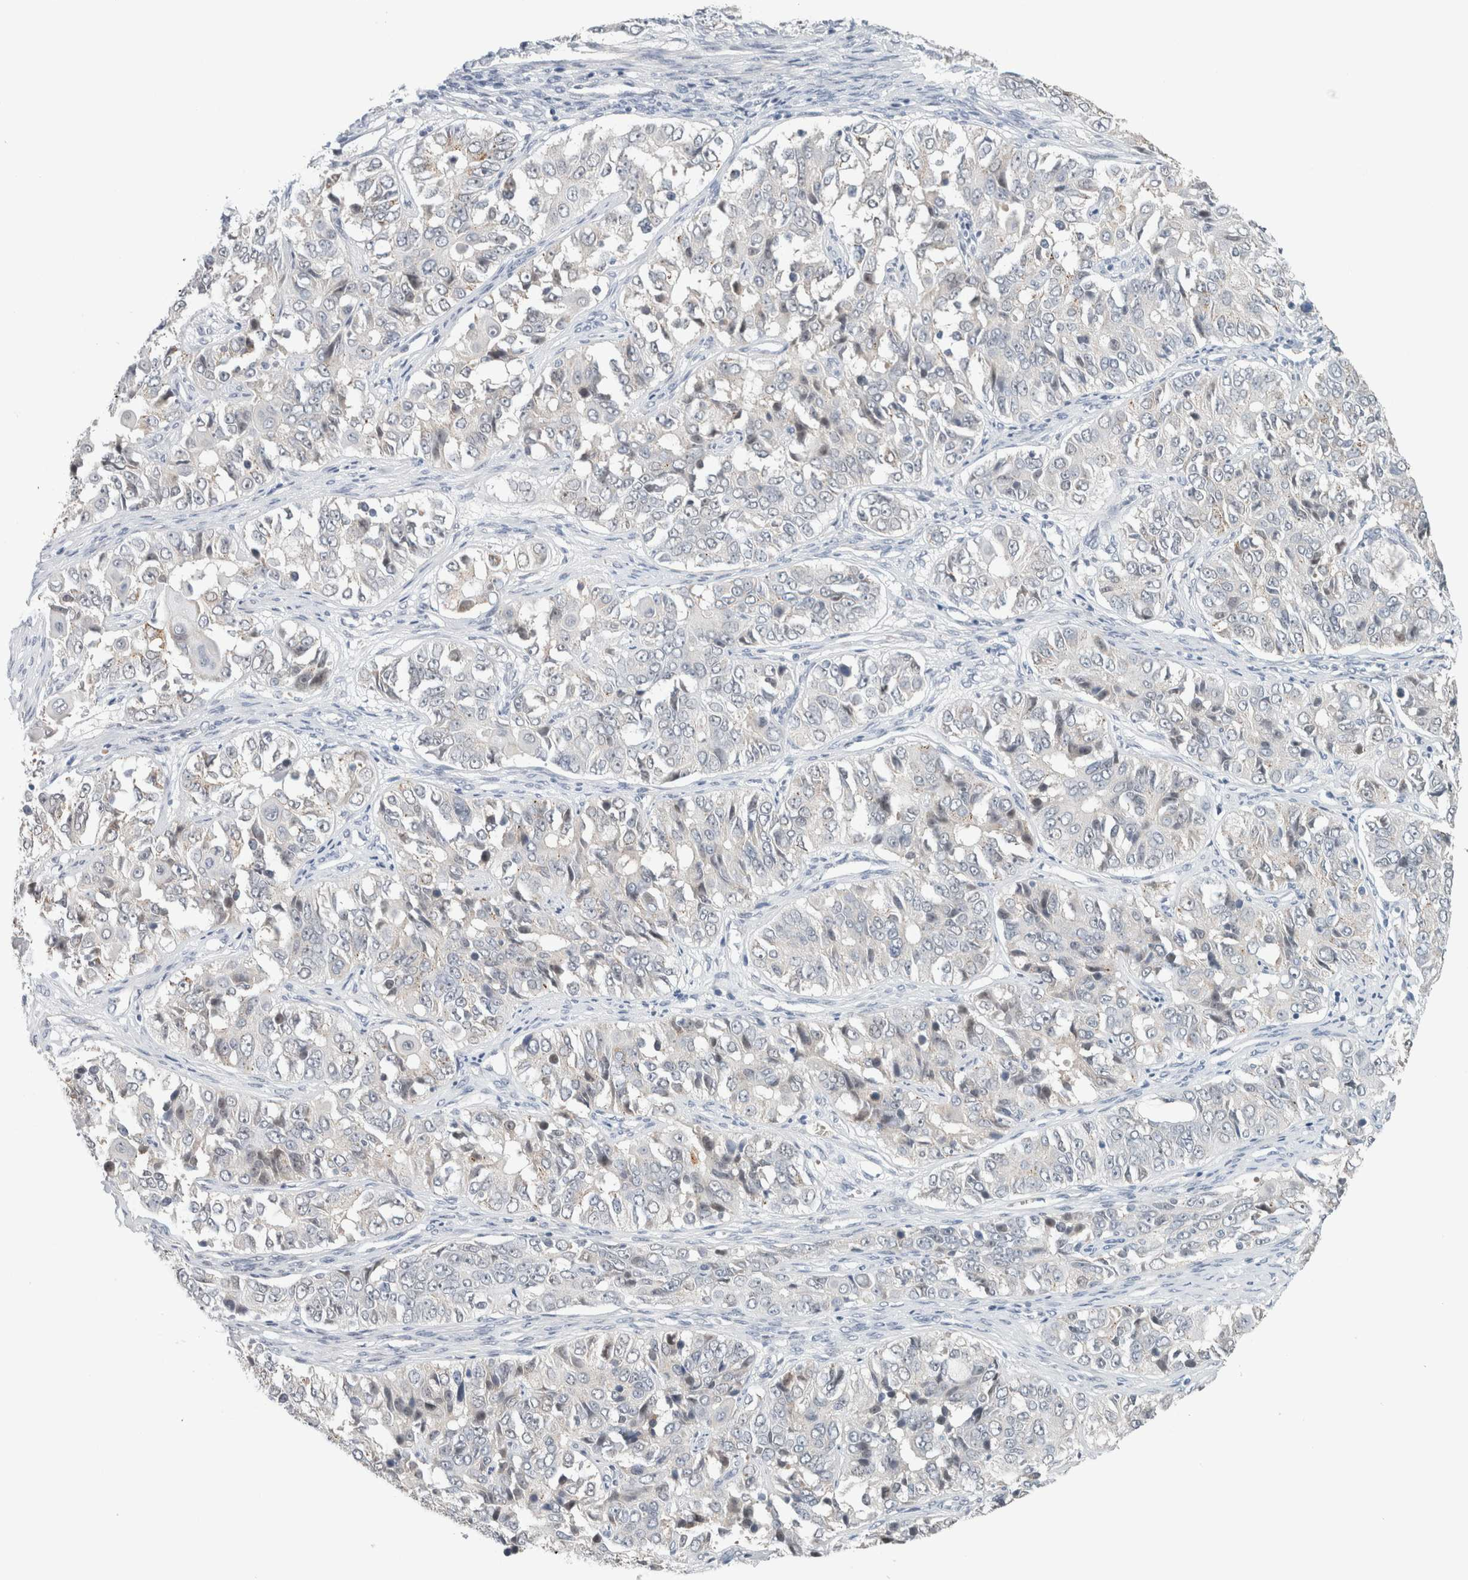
{"staining": {"intensity": "negative", "quantity": "none", "location": "none"}, "tissue": "ovarian cancer", "cell_type": "Tumor cells", "image_type": "cancer", "snomed": [{"axis": "morphology", "description": "Carcinoma, endometroid"}, {"axis": "topography", "description": "Ovary"}], "caption": "Micrograph shows no significant protein positivity in tumor cells of endometroid carcinoma (ovarian). (Brightfield microscopy of DAB (3,3'-diaminobenzidine) immunohistochemistry at high magnification).", "gene": "CRAT", "patient": {"sex": "female", "age": 51}}